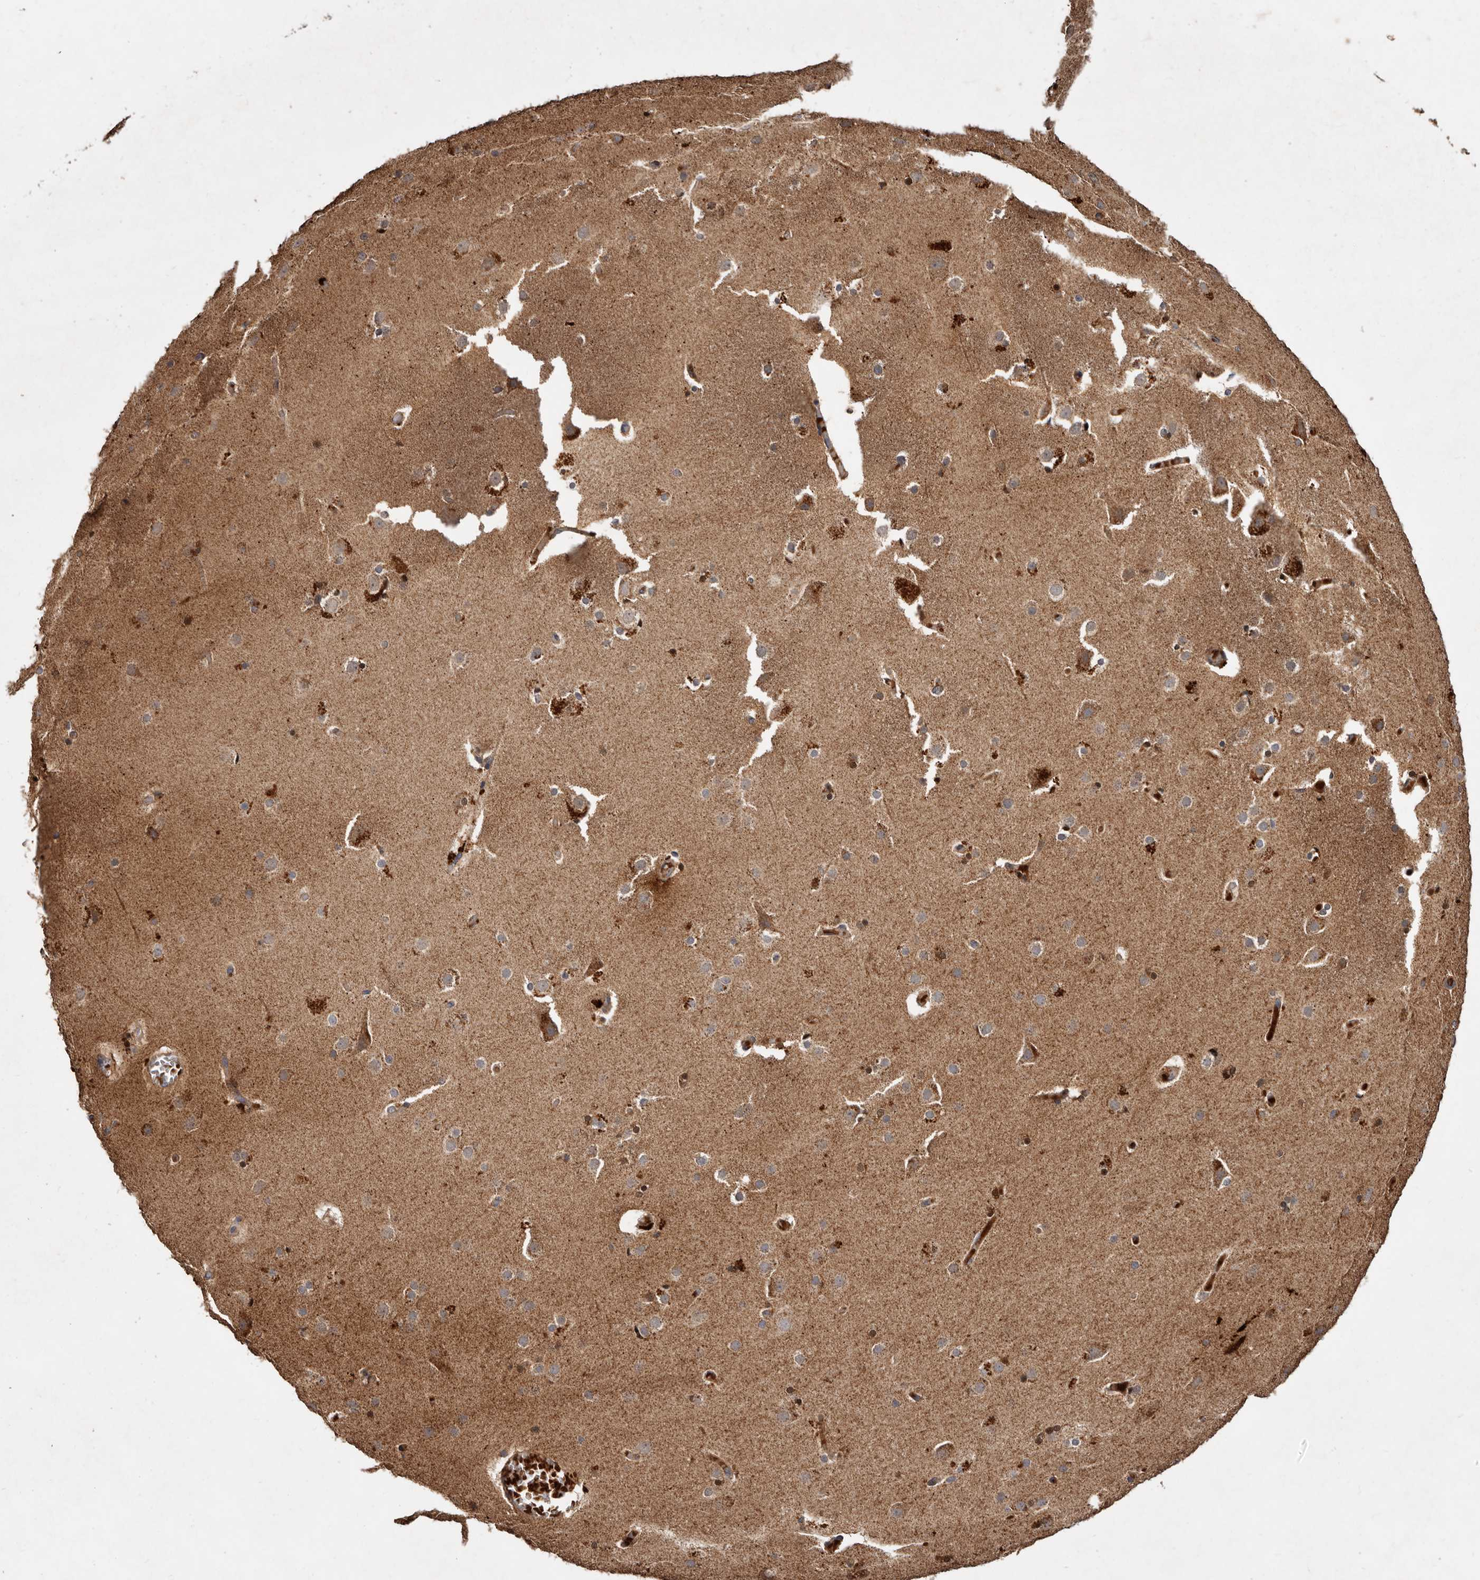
{"staining": {"intensity": "weak", "quantity": "25%-75%", "location": "cytoplasmic/membranous"}, "tissue": "cerebral cortex", "cell_type": "Endothelial cells", "image_type": "normal", "snomed": [{"axis": "morphology", "description": "Normal tissue, NOS"}, {"axis": "topography", "description": "Cerebral cortex"}], "caption": "Protein staining exhibits weak cytoplasmic/membranous expression in about 25%-75% of endothelial cells in unremarkable cerebral cortex.", "gene": "GOT1L1", "patient": {"sex": "male", "age": 57}}